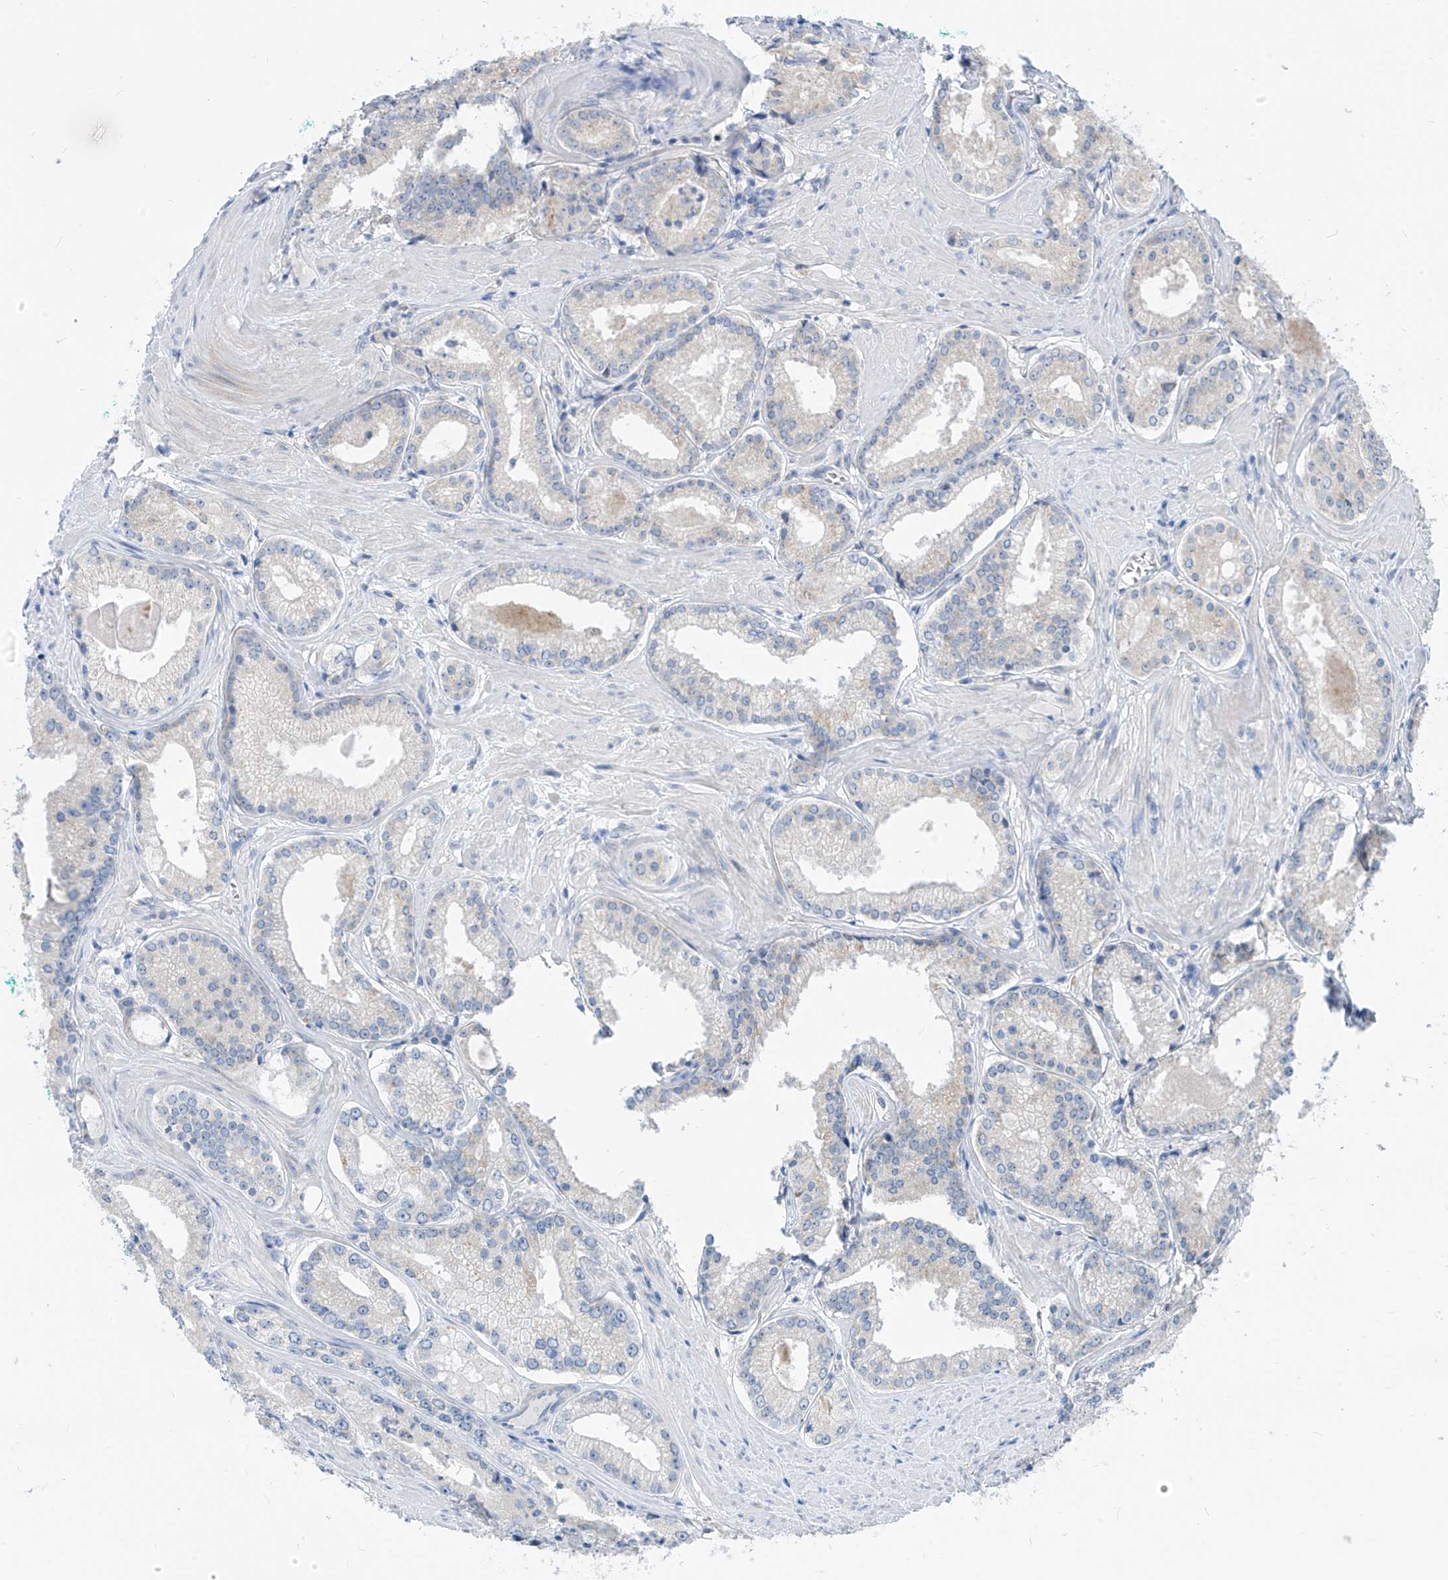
{"staining": {"intensity": "negative", "quantity": "none", "location": "none"}, "tissue": "prostate cancer", "cell_type": "Tumor cells", "image_type": "cancer", "snomed": [{"axis": "morphology", "description": "Adenocarcinoma, Low grade"}, {"axis": "topography", "description": "Prostate"}], "caption": "Tumor cells show no significant protein positivity in low-grade adenocarcinoma (prostate).", "gene": "LDAH", "patient": {"sex": "male", "age": 54}}